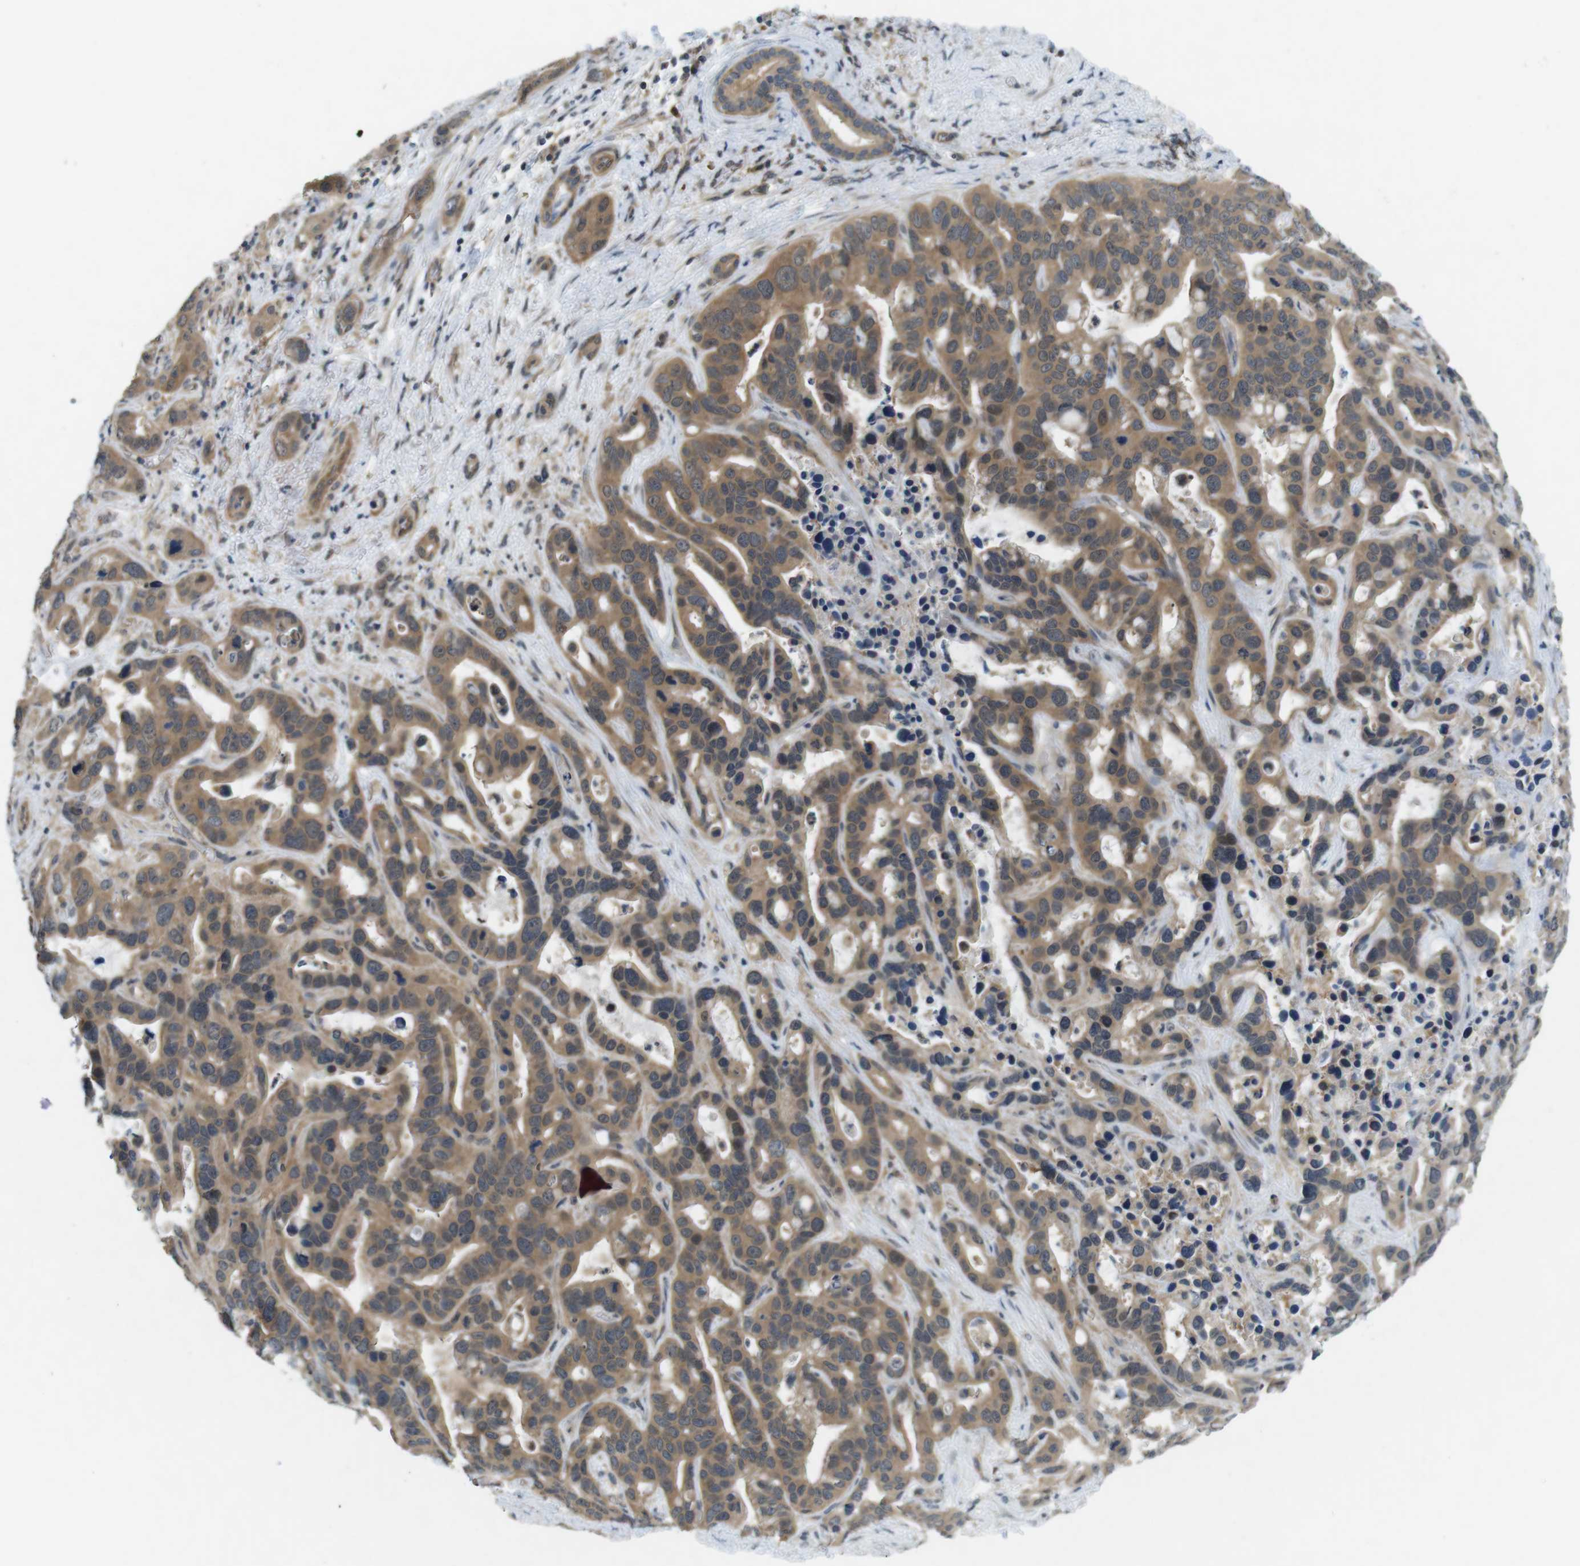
{"staining": {"intensity": "moderate", "quantity": ">75%", "location": "cytoplasmic/membranous"}, "tissue": "liver cancer", "cell_type": "Tumor cells", "image_type": "cancer", "snomed": [{"axis": "morphology", "description": "Cholangiocarcinoma"}, {"axis": "topography", "description": "Liver"}], "caption": "Immunohistochemical staining of liver cancer demonstrates medium levels of moderate cytoplasmic/membranous positivity in approximately >75% of tumor cells.", "gene": "SUGT1", "patient": {"sex": "female", "age": 65}}